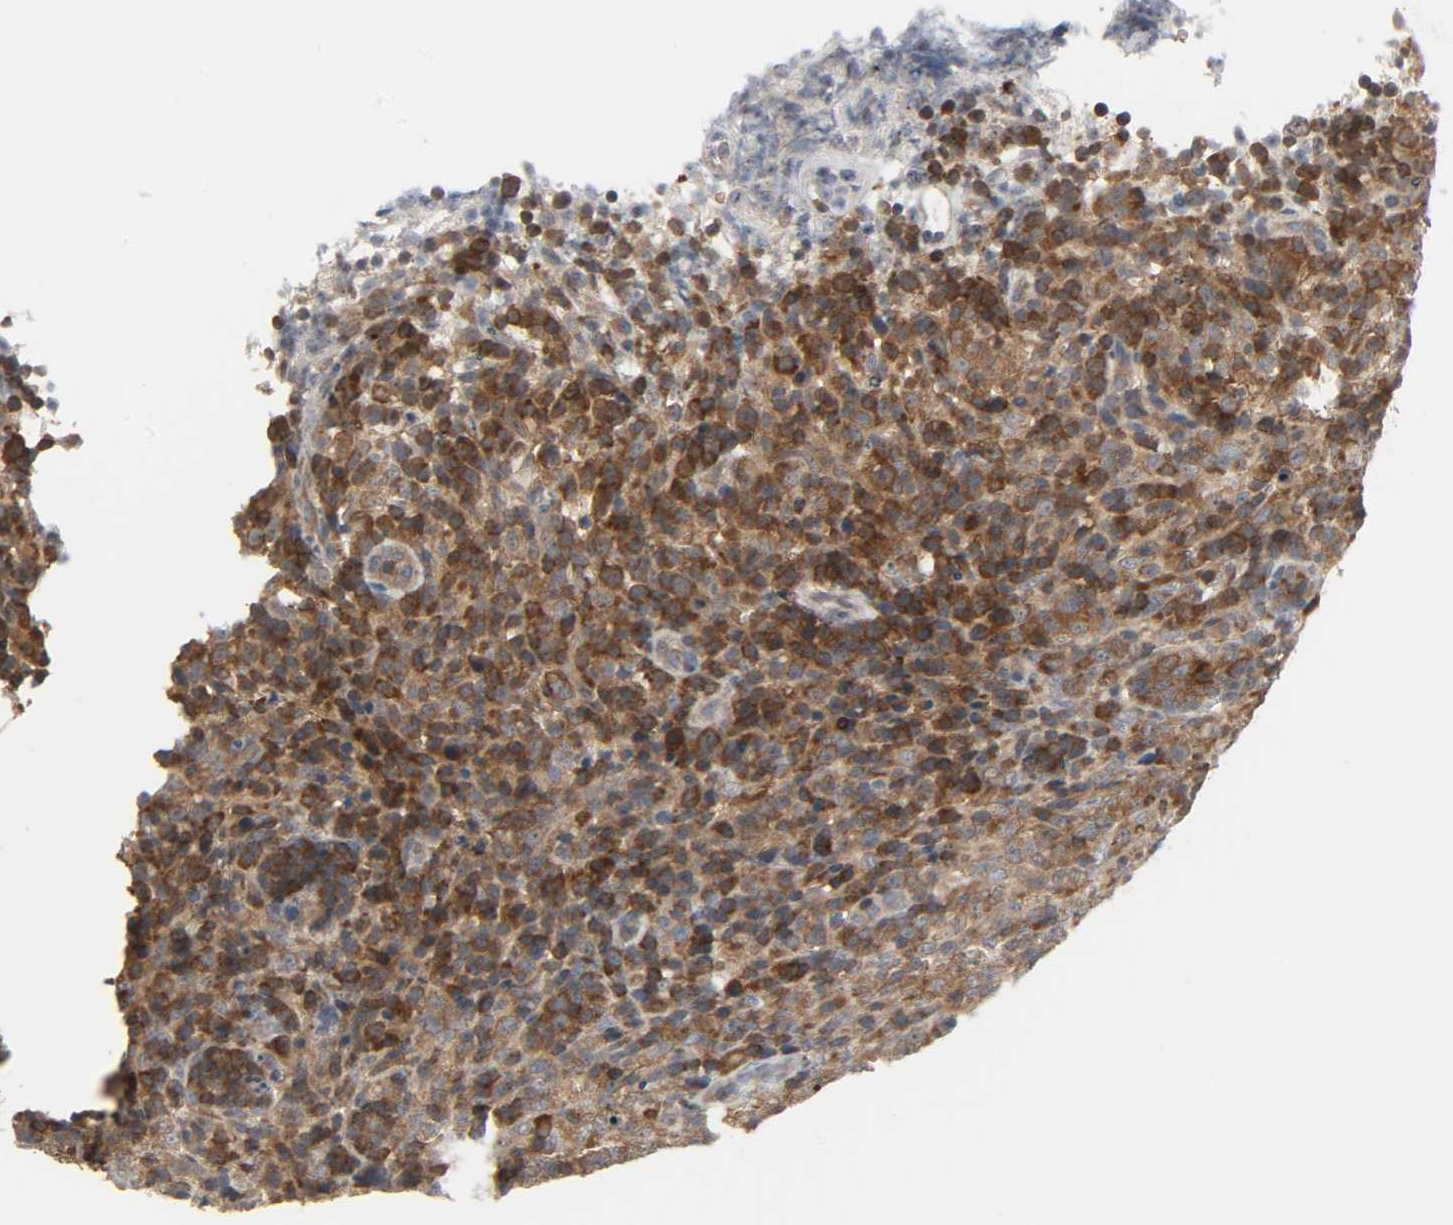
{"staining": {"intensity": "strong", "quantity": ">75%", "location": "cytoplasmic/membranous,nuclear"}, "tissue": "lymphoma", "cell_type": "Tumor cells", "image_type": "cancer", "snomed": [{"axis": "morphology", "description": "Malignant lymphoma, non-Hodgkin's type, High grade"}, {"axis": "topography", "description": "Lymph node"}], "caption": "Lymphoma stained for a protein (brown) demonstrates strong cytoplasmic/membranous and nuclear positive positivity in about >75% of tumor cells.", "gene": "PLEKHA2", "patient": {"sex": "female", "age": 76}}